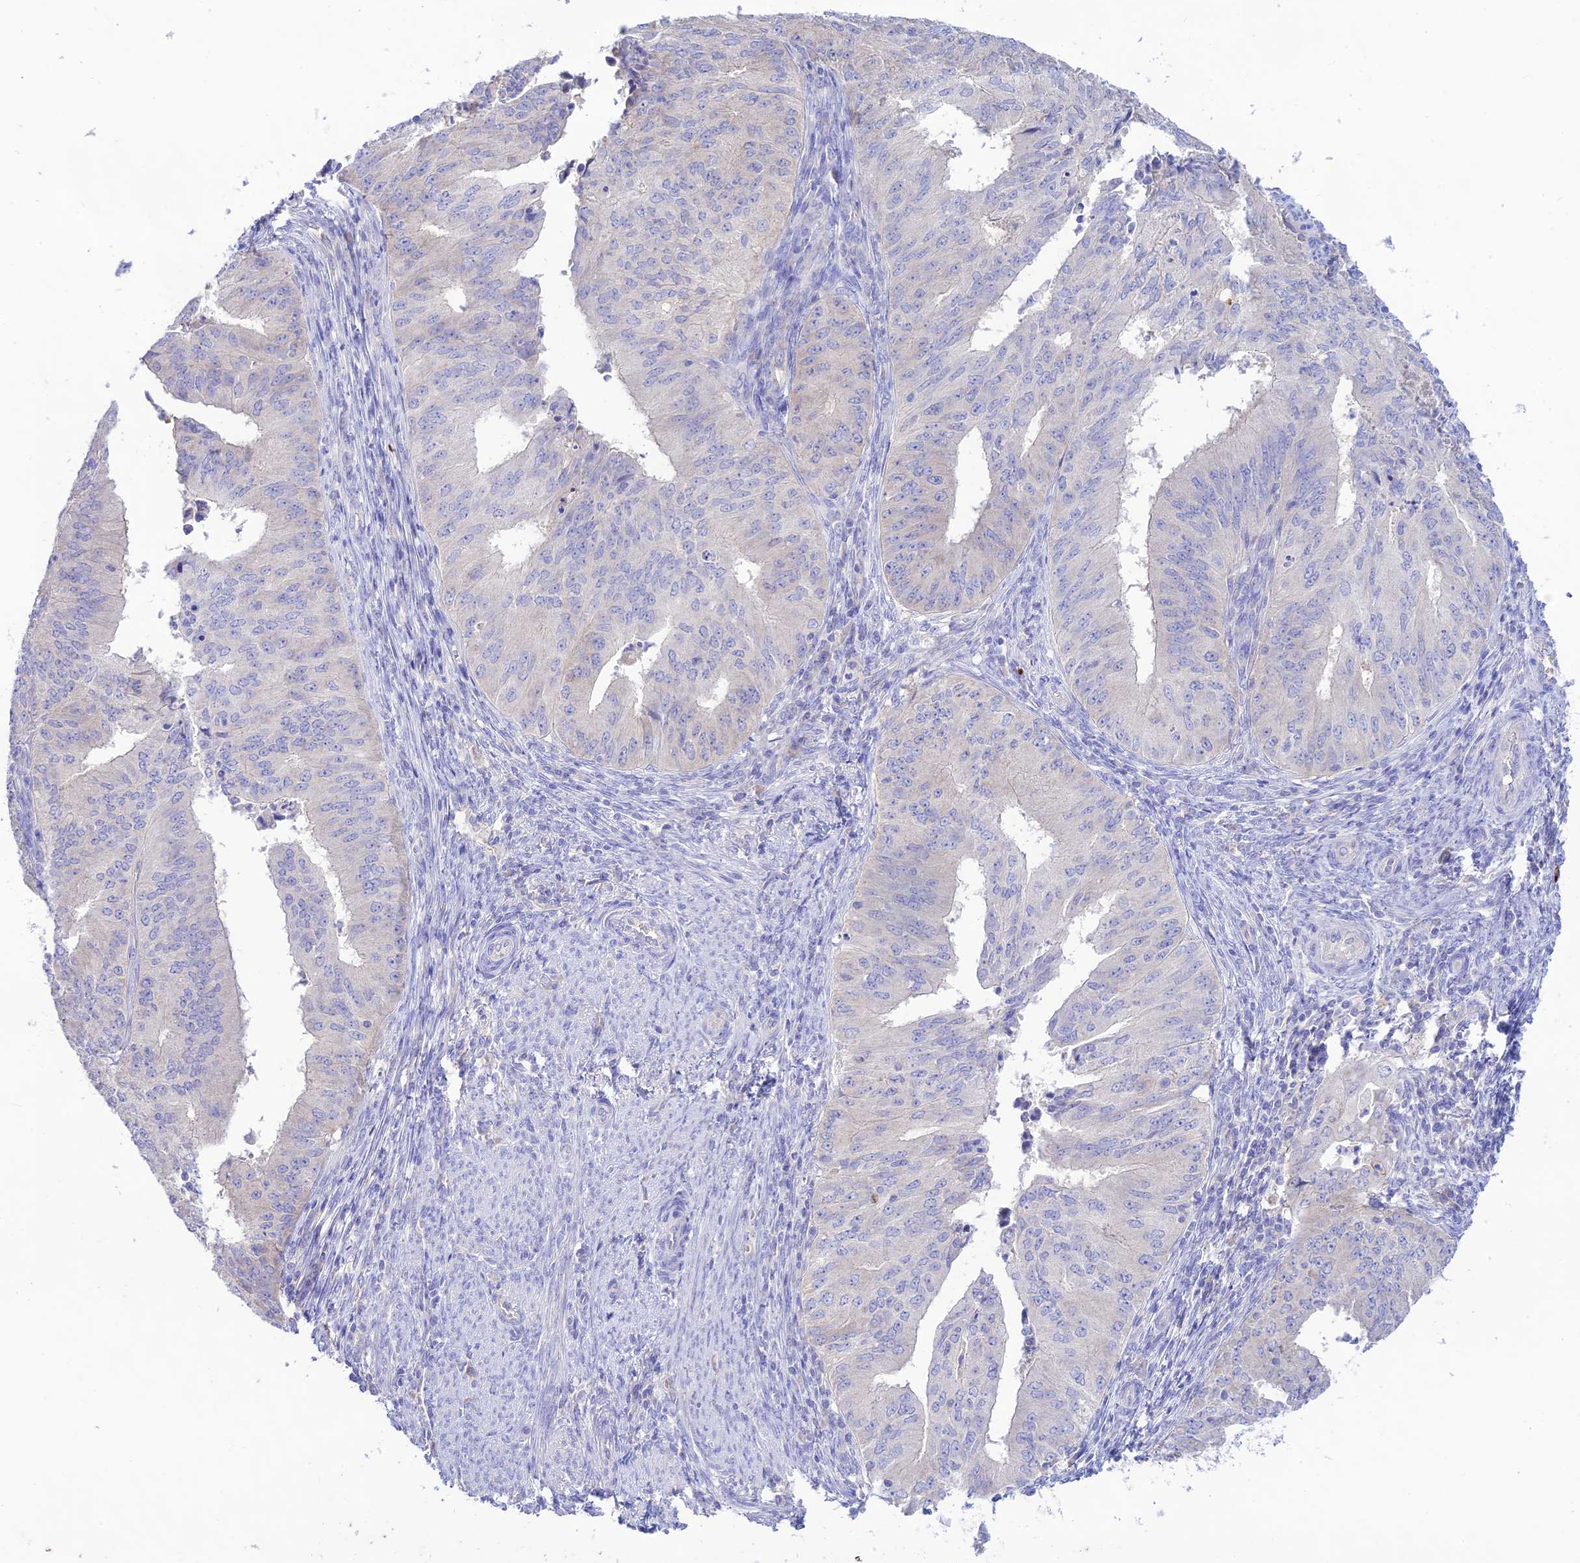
{"staining": {"intensity": "negative", "quantity": "none", "location": "none"}, "tissue": "endometrial cancer", "cell_type": "Tumor cells", "image_type": "cancer", "snomed": [{"axis": "morphology", "description": "Adenocarcinoma, NOS"}, {"axis": "topography", "description": "Endometrium"}], "caption": "A high-resolution image shows immunohistochemistry (IHC) staining of endometrial adenocarcinoma, which exhibits no significant expression in tumor cells. Brightfield microscopy of immunohistochemistry stained with DAB (brown) and hematoxylin (blue), captured at high magnification.", "gene": "NLRP9", "patient": {"sex": "female", "age": 50}}